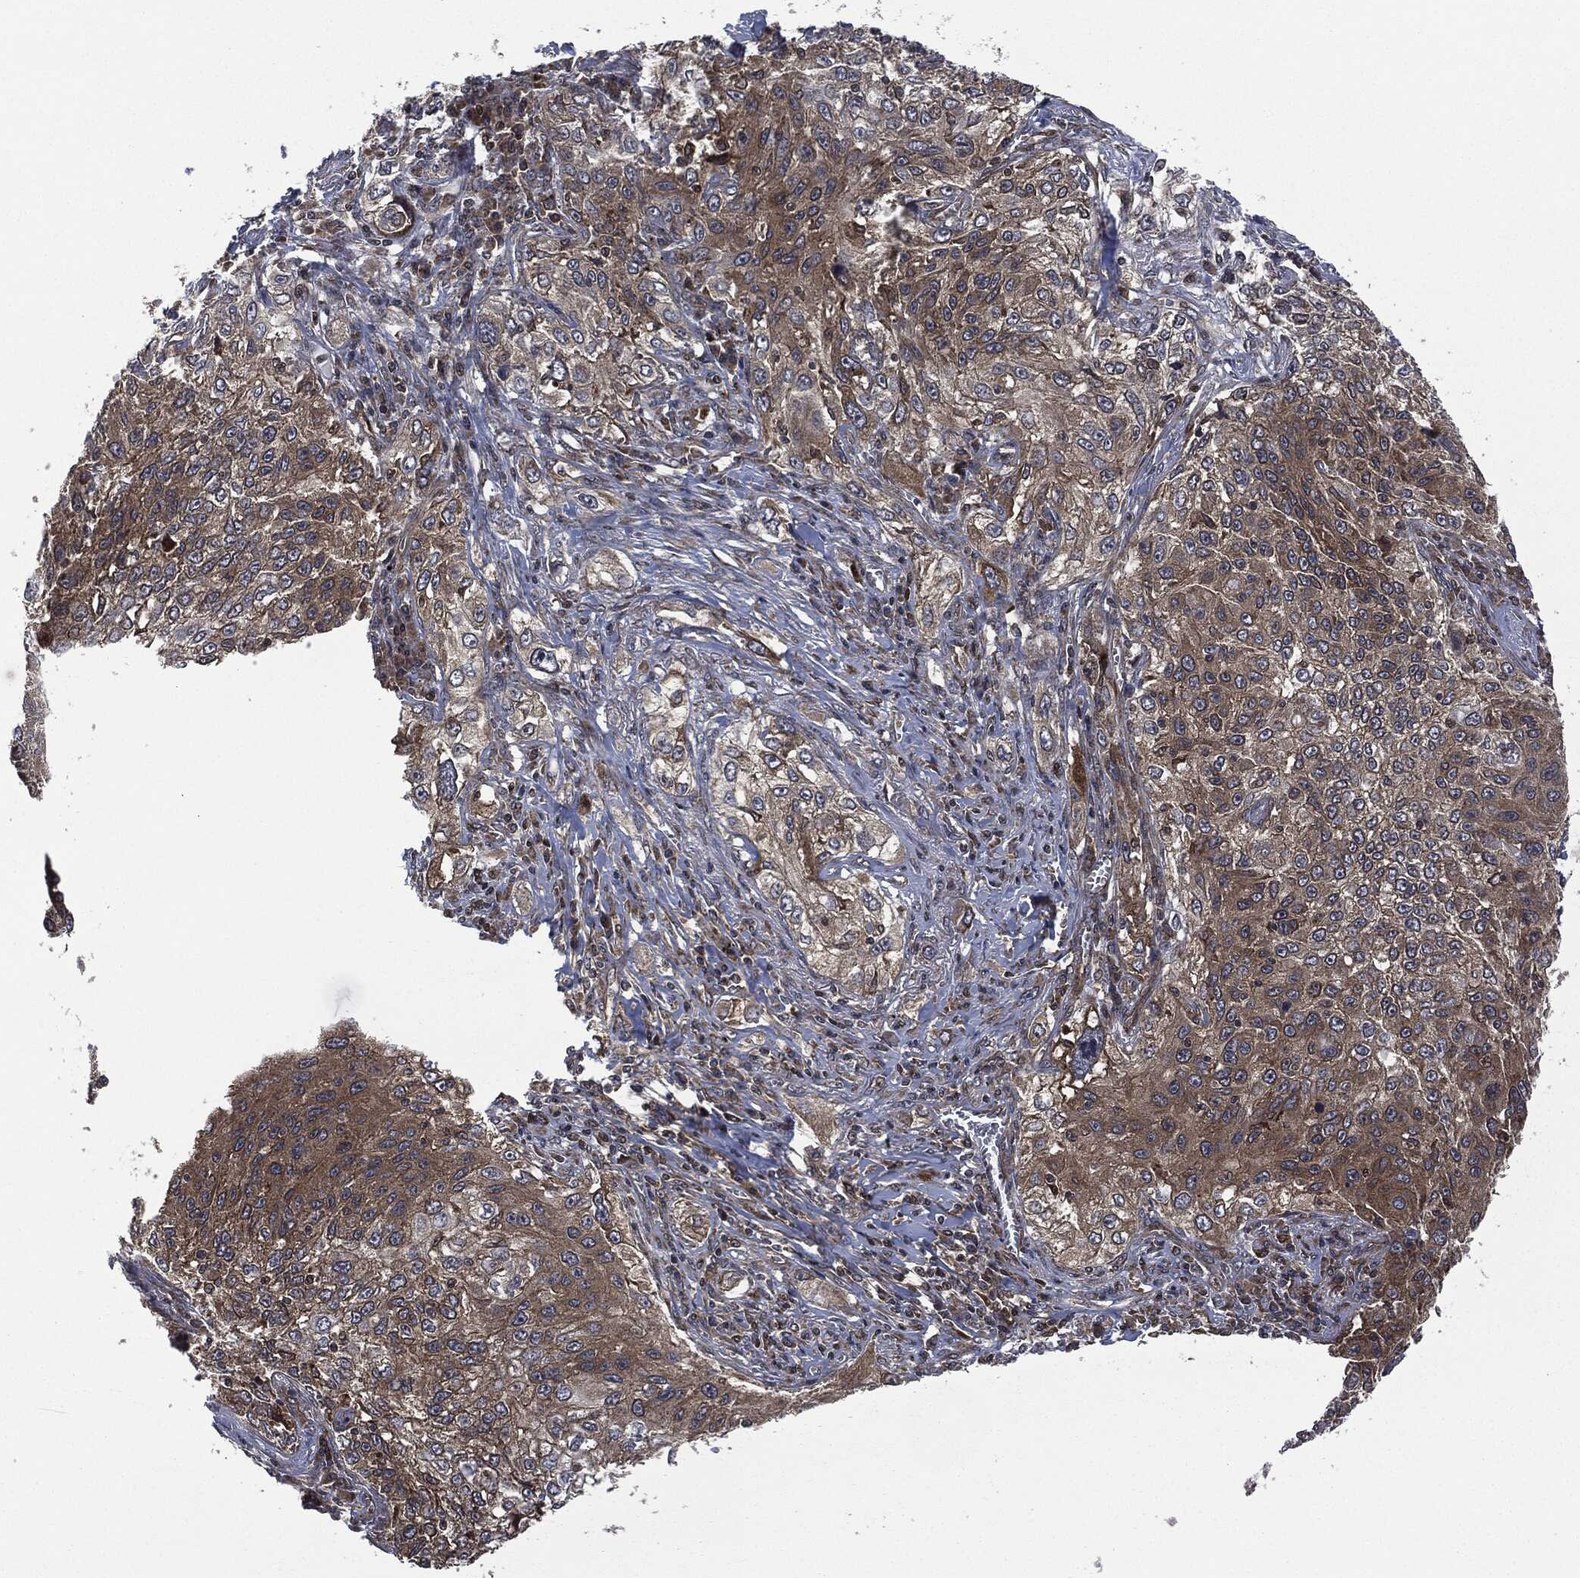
{"staining": {"intensity": "moderate", "quantity": "<25%", "location": "cytoplasmic/membranous"}, "tissue": "lung cancer", "cell_type": "Tumor cells", "image_type": "cancer", "snomed": [{"axis": "morphology", "description": "Squamous cell carcinoma, NOS"}, {"axis": "topography", "description": "Lung"}], "caption": "Brown immunohistochemical staining in lung cancer displays moderate cytoplasmic/membranous staining in approximately <25% of tumor cells.", "gene": "HRAS", "patient": {"sex": "female", "age": 69}}